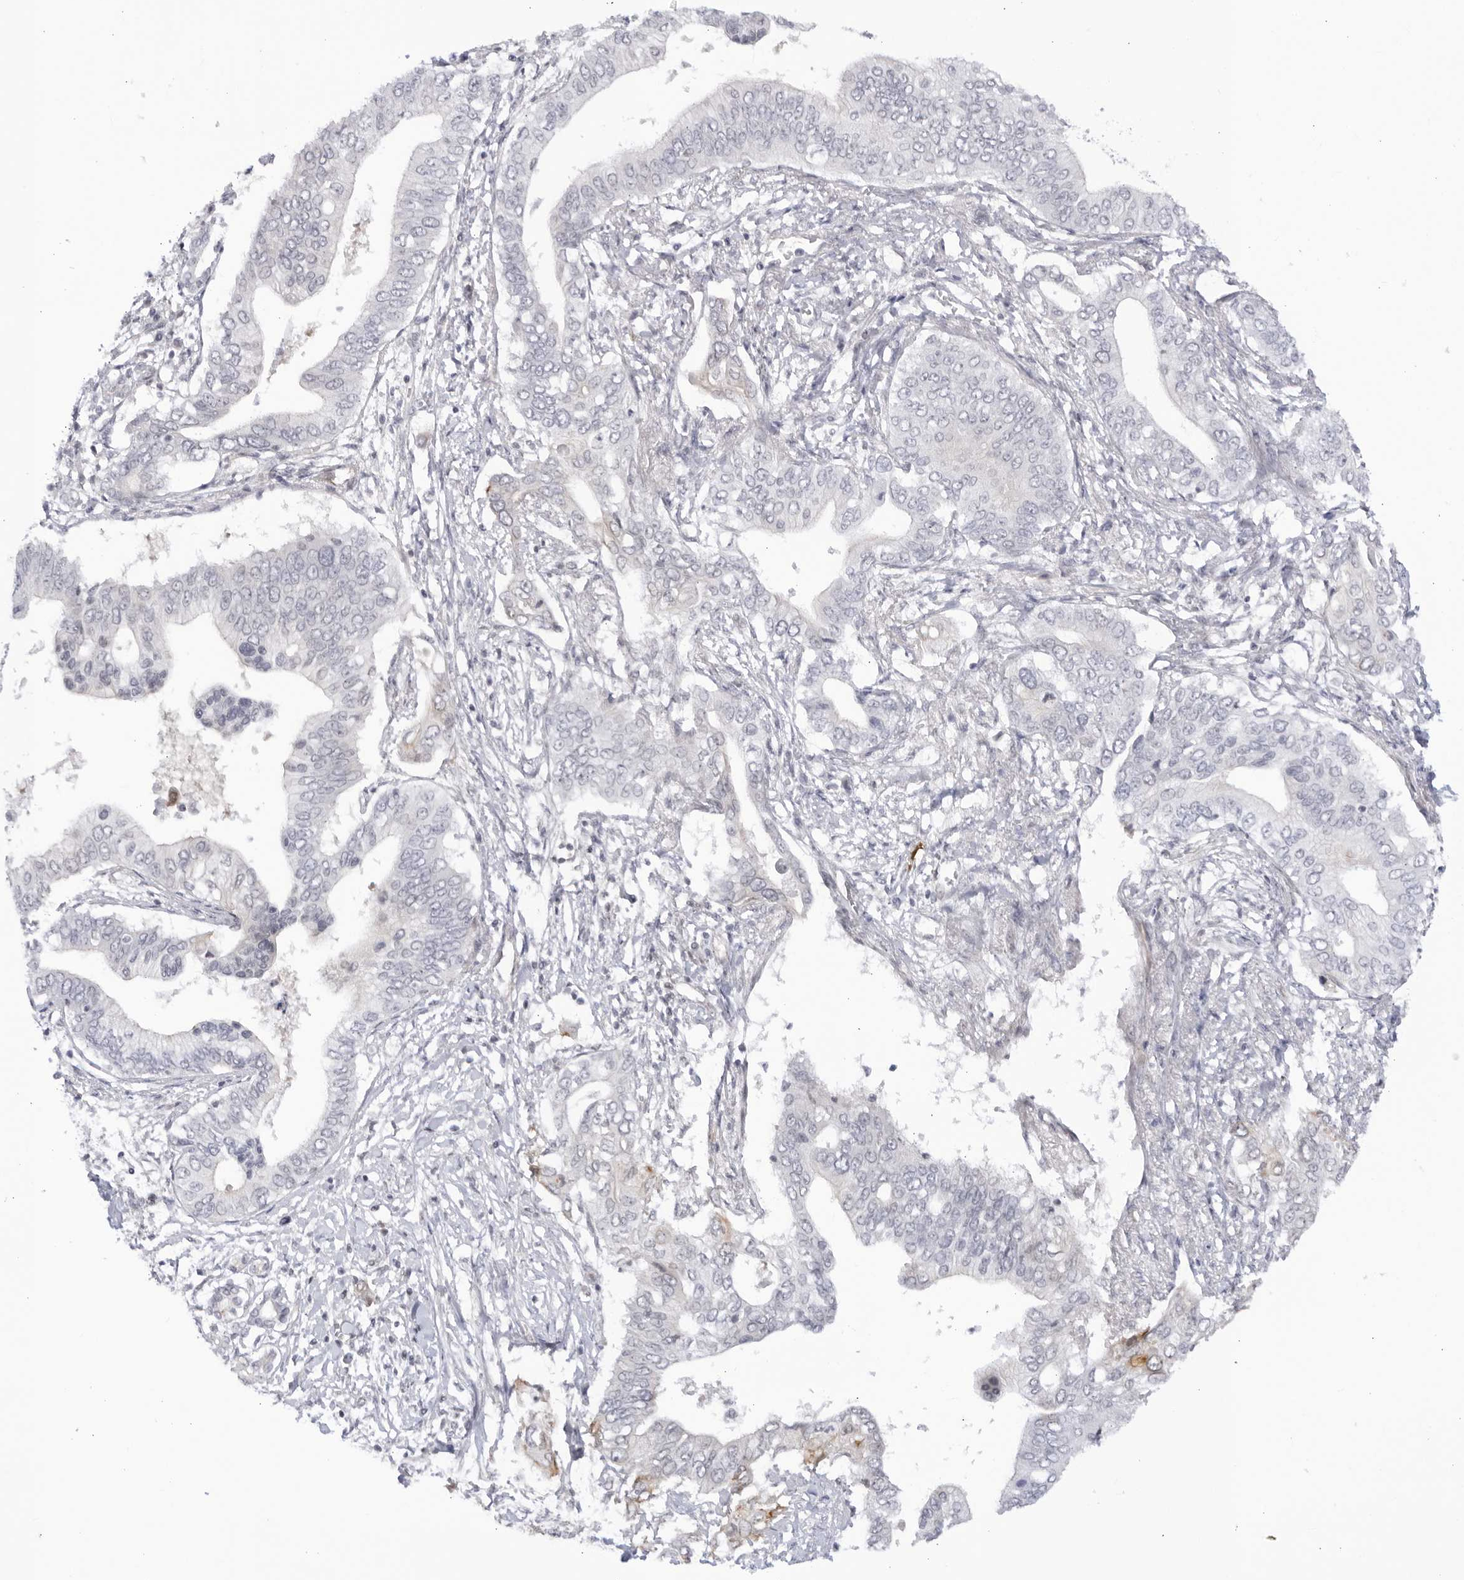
{"staining": {"intensity": "negative", "quantity": "none", "location": "none"}, "tissue": "pancreatic cancer", "cell_type": "Tumor cells", "image_type": "cancer", "snomed": [{"axis": "morphology", "description": "Normal tissue, NOS"}, {"axis": "morphology", "description": "Adenocarcinoma, NOS"}, {"axis": "topography", "description": "Pancreas"}, {"axis": "topography", "description": "Peripheral nerve tissue"}], "caption": "DAB immunohistochemical staining of adenocarcinoma (pancreatic) demonstrates no significant positivity in tumor cells. (DAB immunohistochemistry, high magnification).", "gene": "CNBD1", "patient": {"sex": "male", "age": 59}}